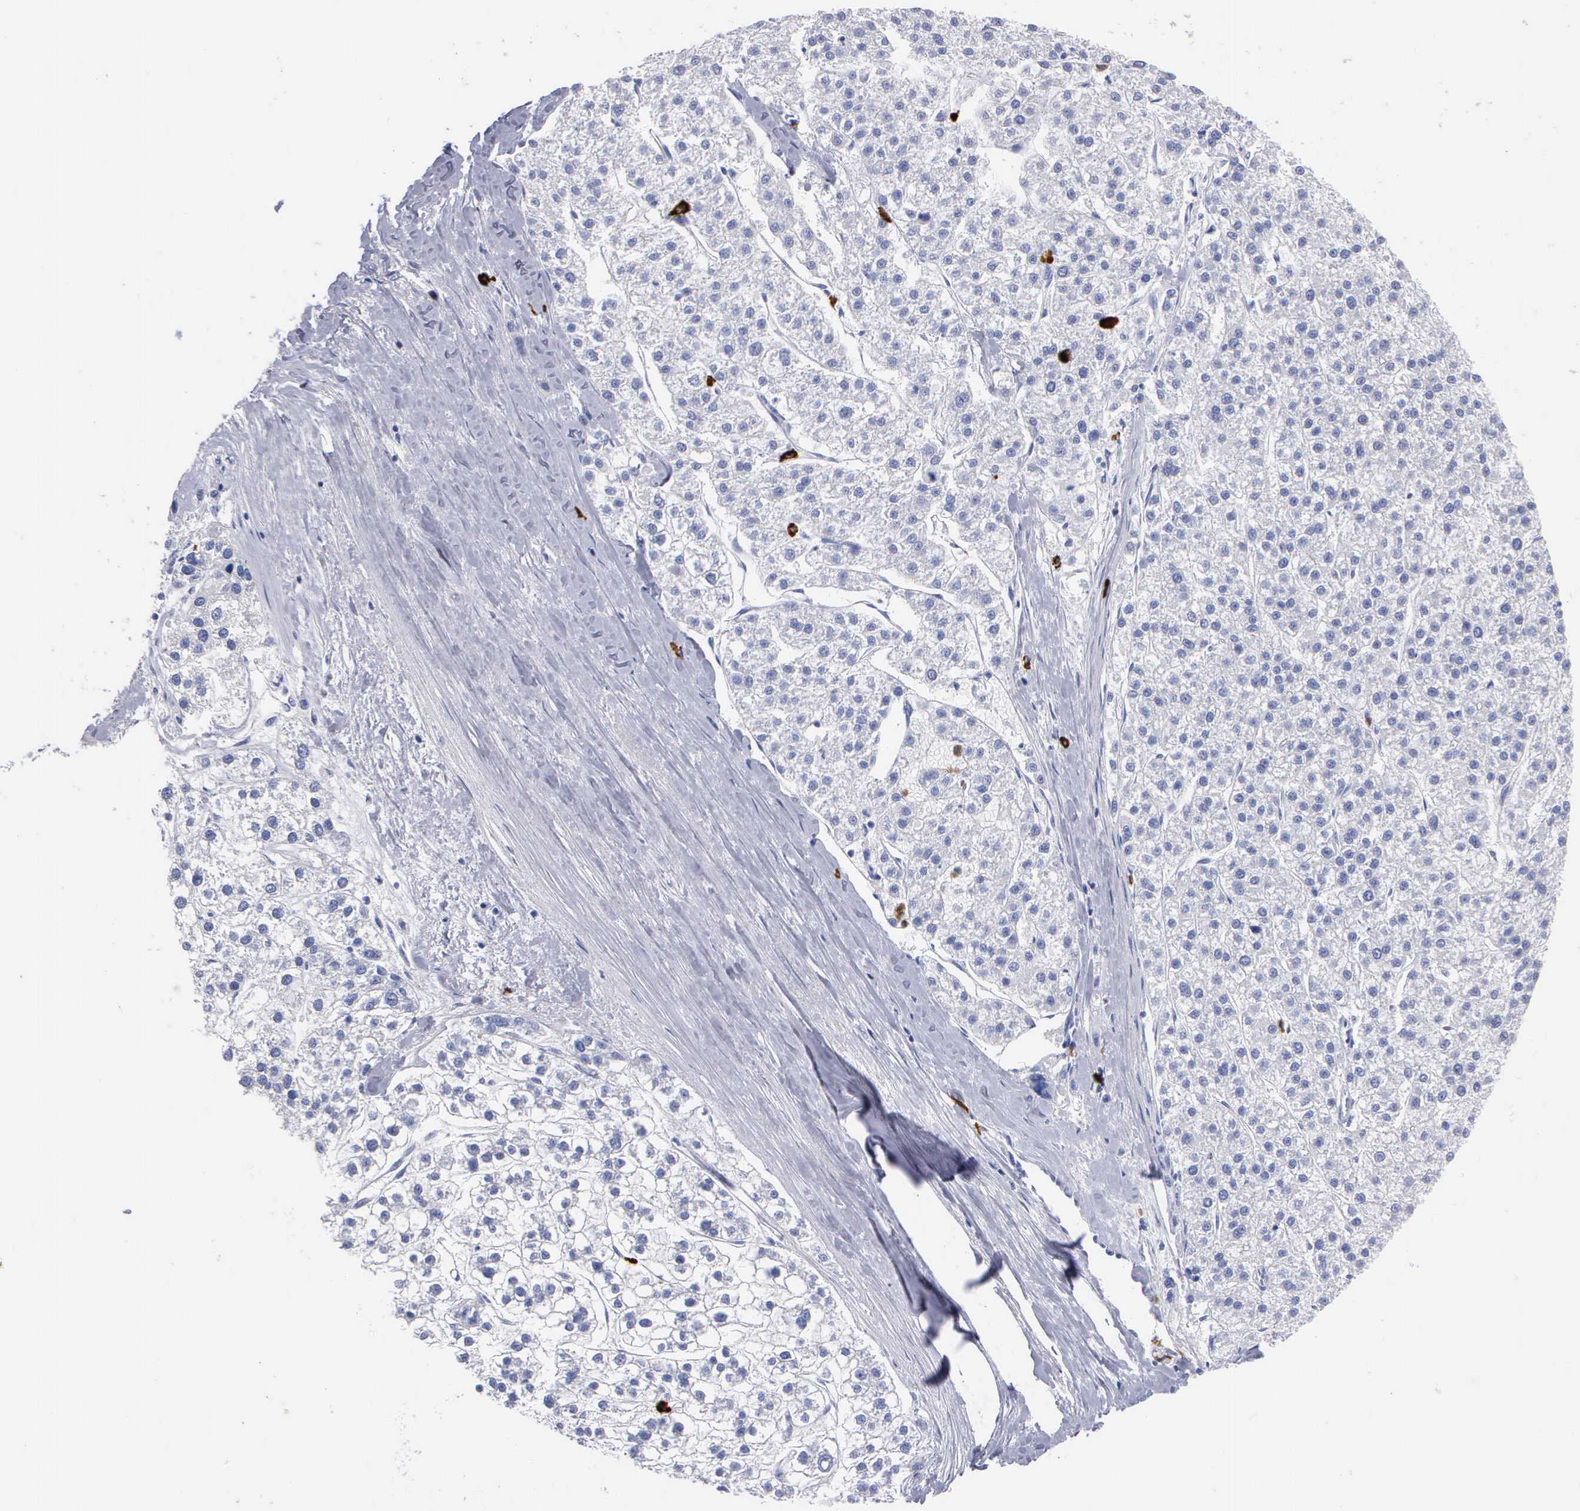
{"staining": {"intensity": "negative", "quantity": "none", "location": "none"}, "tissue": "liver cancer", "cell_type": "Tumor cells", "image_type": "cancer", "snomed": [{"axis": "morphology", "description": "Carcinoma, Hepatocellular, NOS"}, {"axis": "topography", "description": "Liver"}], "caption": "Human hepatocellular carcinoma (liver) stained for a protein using immunohistochemistry (IHC) exhibits no staining in tumor cells.", "gene": "CTSG", "patient": {"sex": "female", "age": 85}}